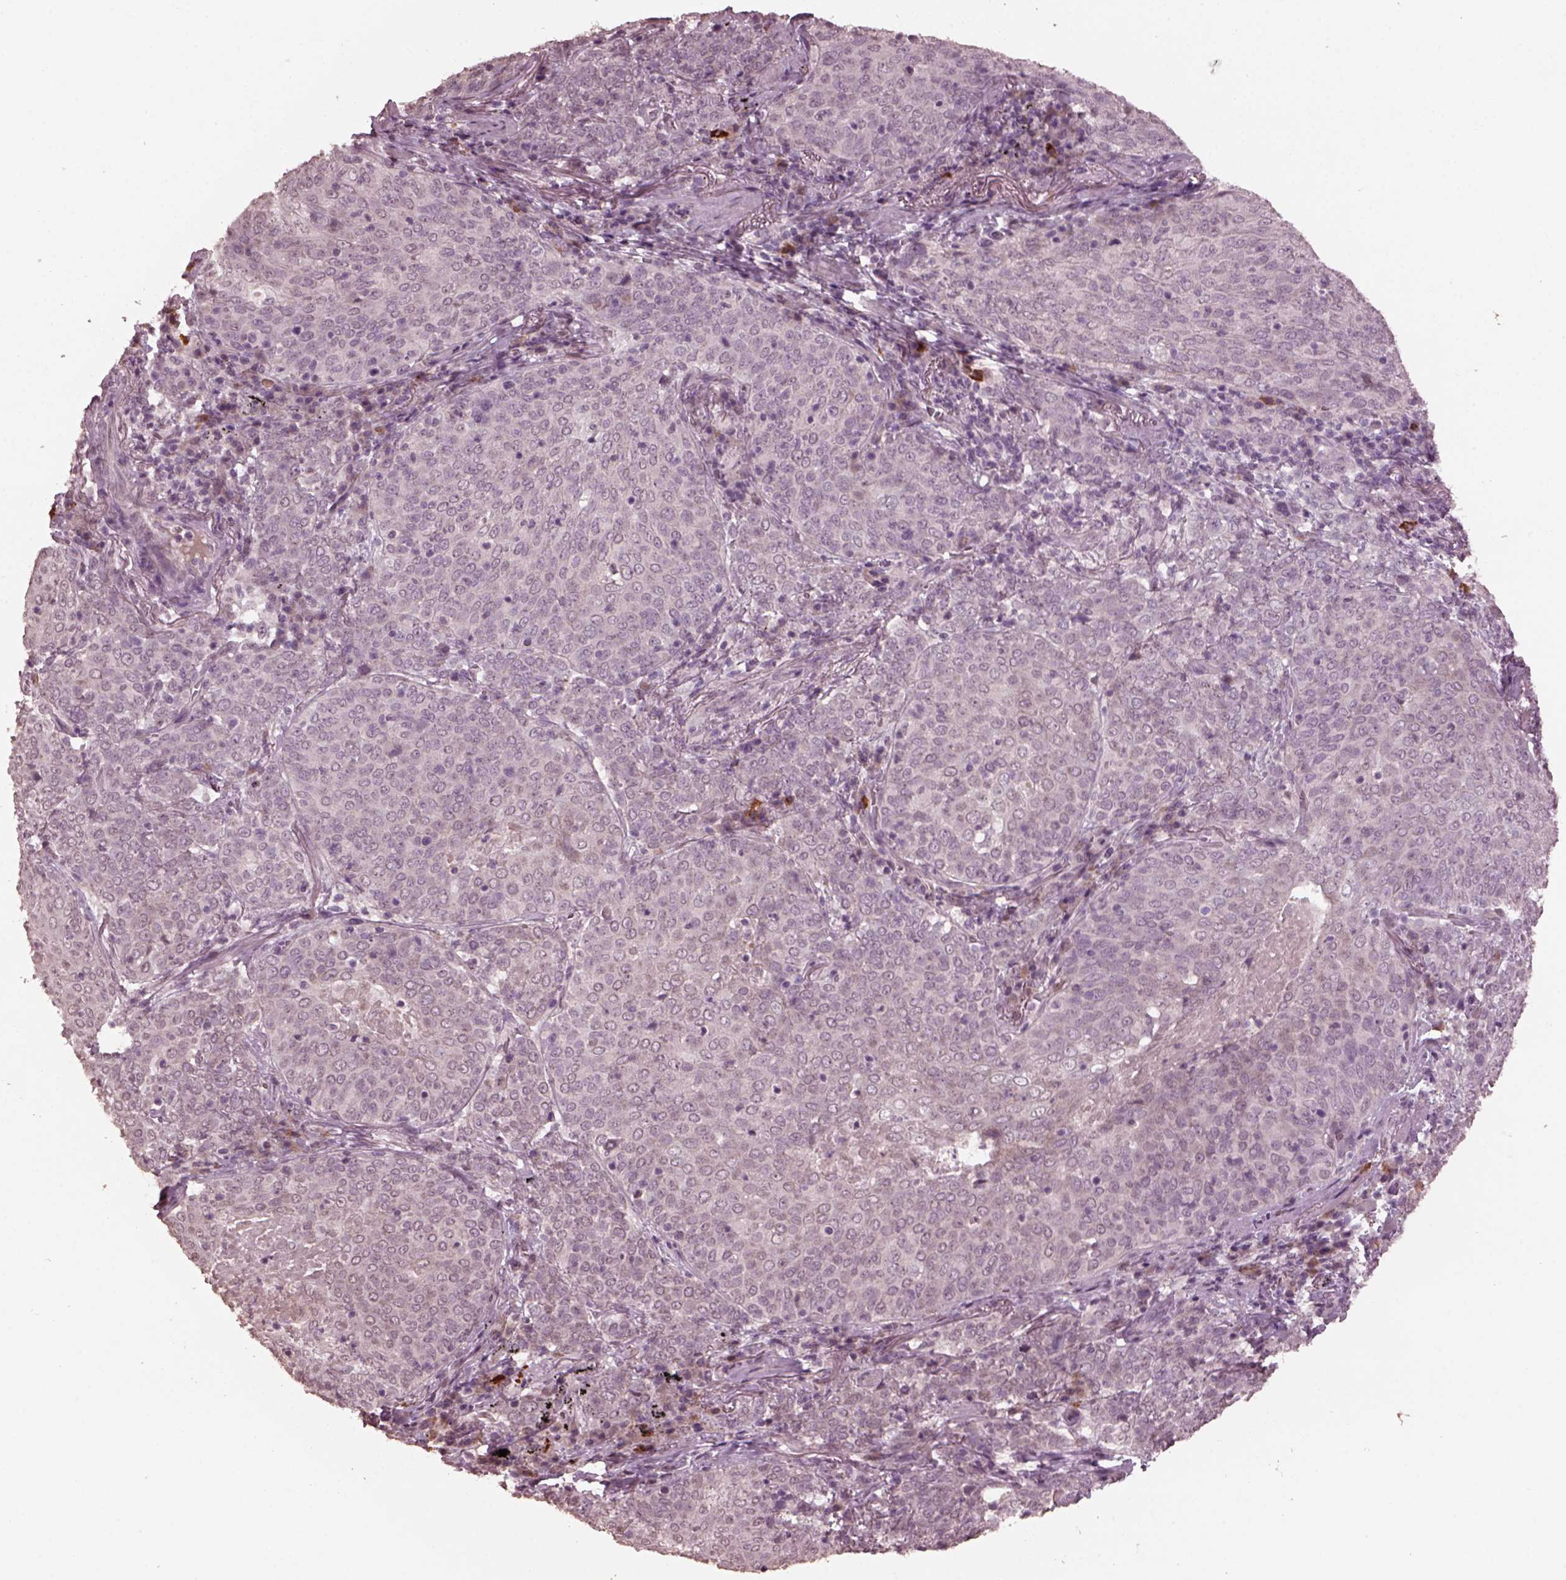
{"staining": {"intensity": "negative", "quantity": "none", "location": "none"}, "tissue": "lung cancer", "cell_type": "Tumor cells", "image_type": "cancer", "snomed": [{"axis": "morphology", "description": "Squamous cell carcinoma, NOS"}, {"axis": "topography", "description": "Lung"}], "caption": "A photomicrograph of human lung squamous cell carcinoma is negative for staining in tumor cells.", "gene": "IL18RAP", "patient": {"sex": "male", "age": 82}}